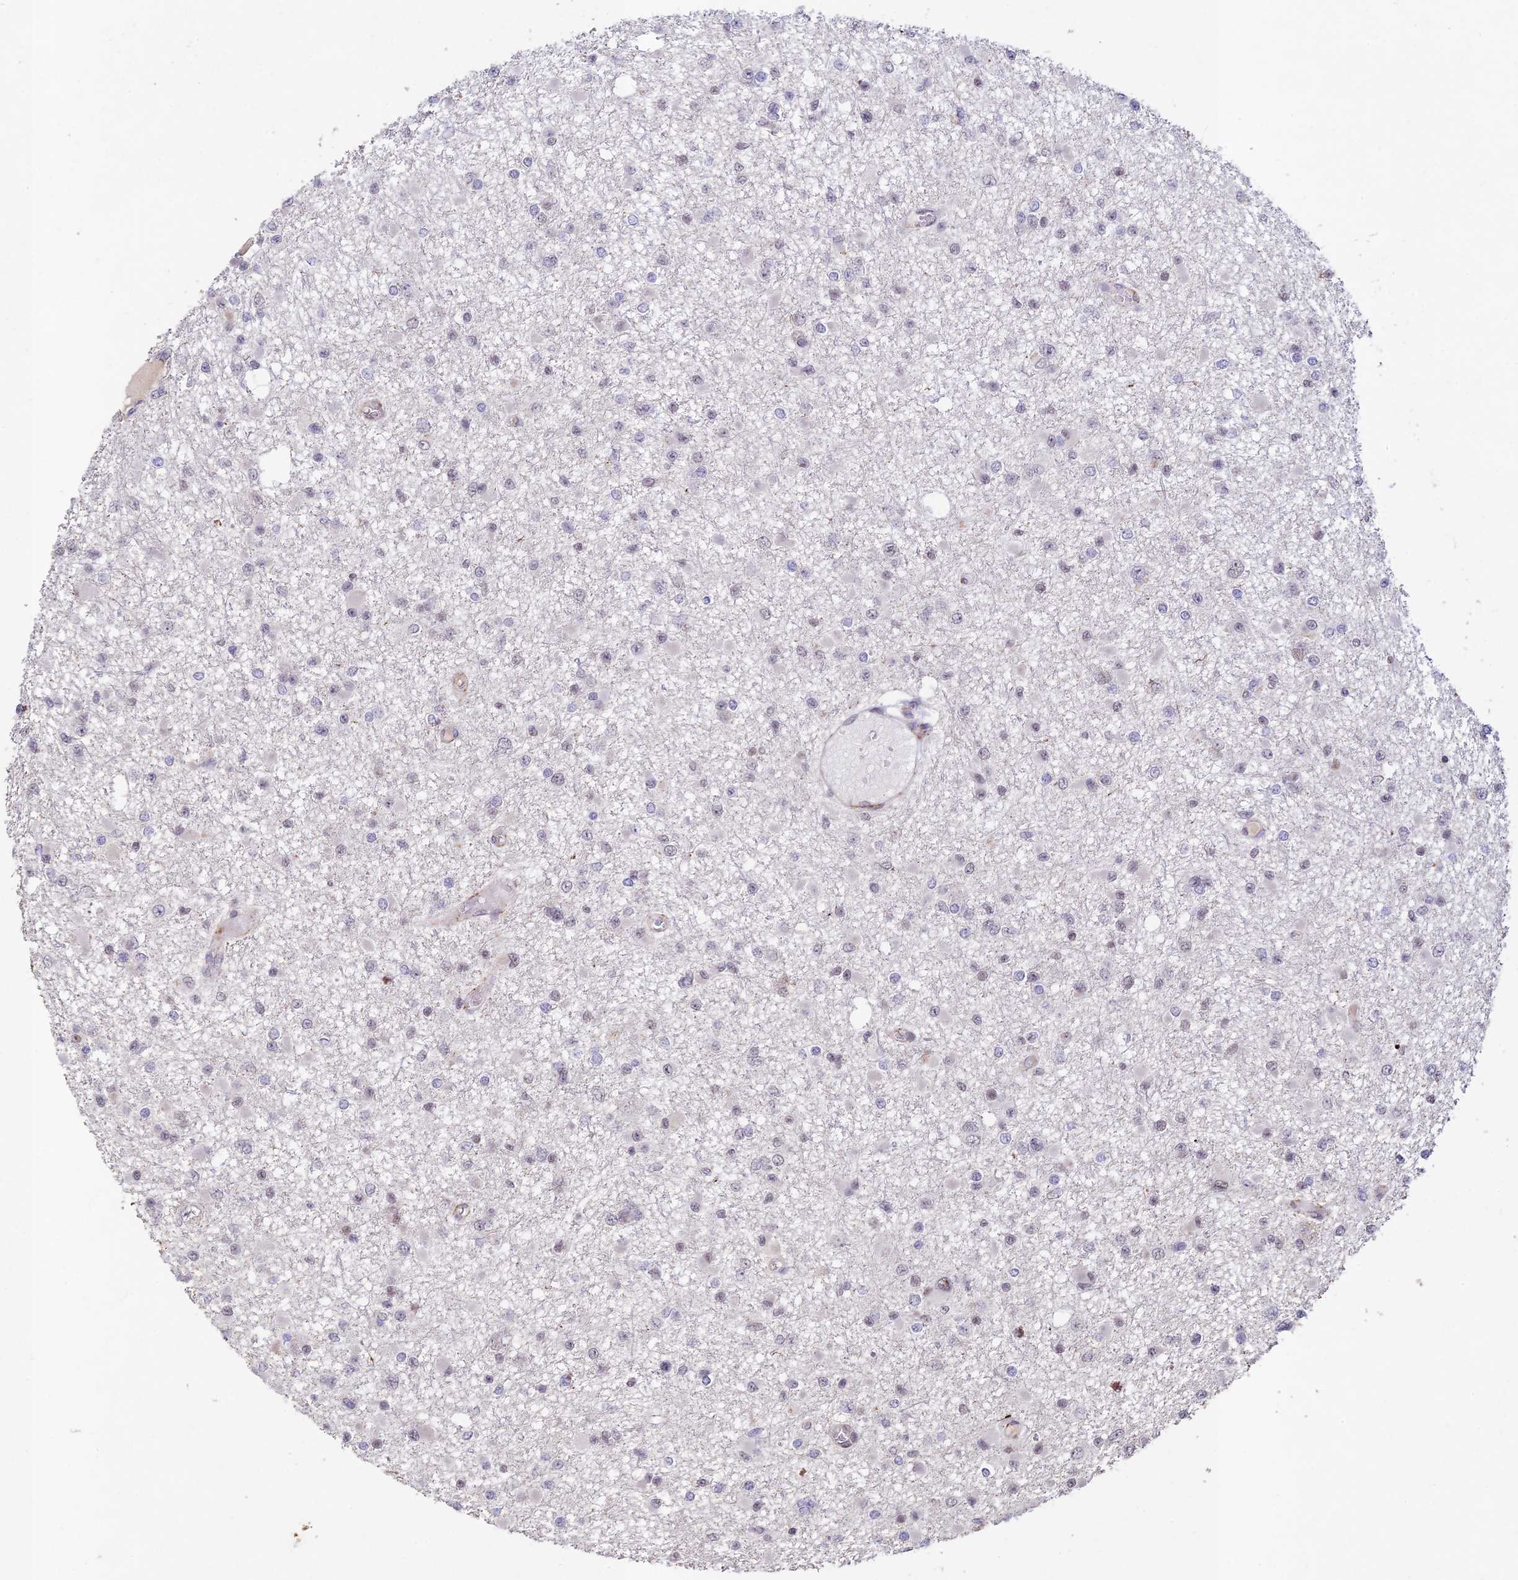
{"staining": {"intensity": "negative", "quantity": "none", "location": "none"}, "tissue": "glioma", "cell_type": "Tumor cells", "image_type": "cancer", "snomed": [{"axis": "morphology", "description": "Glioma, malignant, Low grade"}, {"axis": "topography", "description": "Brain"}], "caption": "There is no significant expression in tumor cells of glioma.", "gene": "RAVER1", "patient": {"sex": "female", "age": 22}}